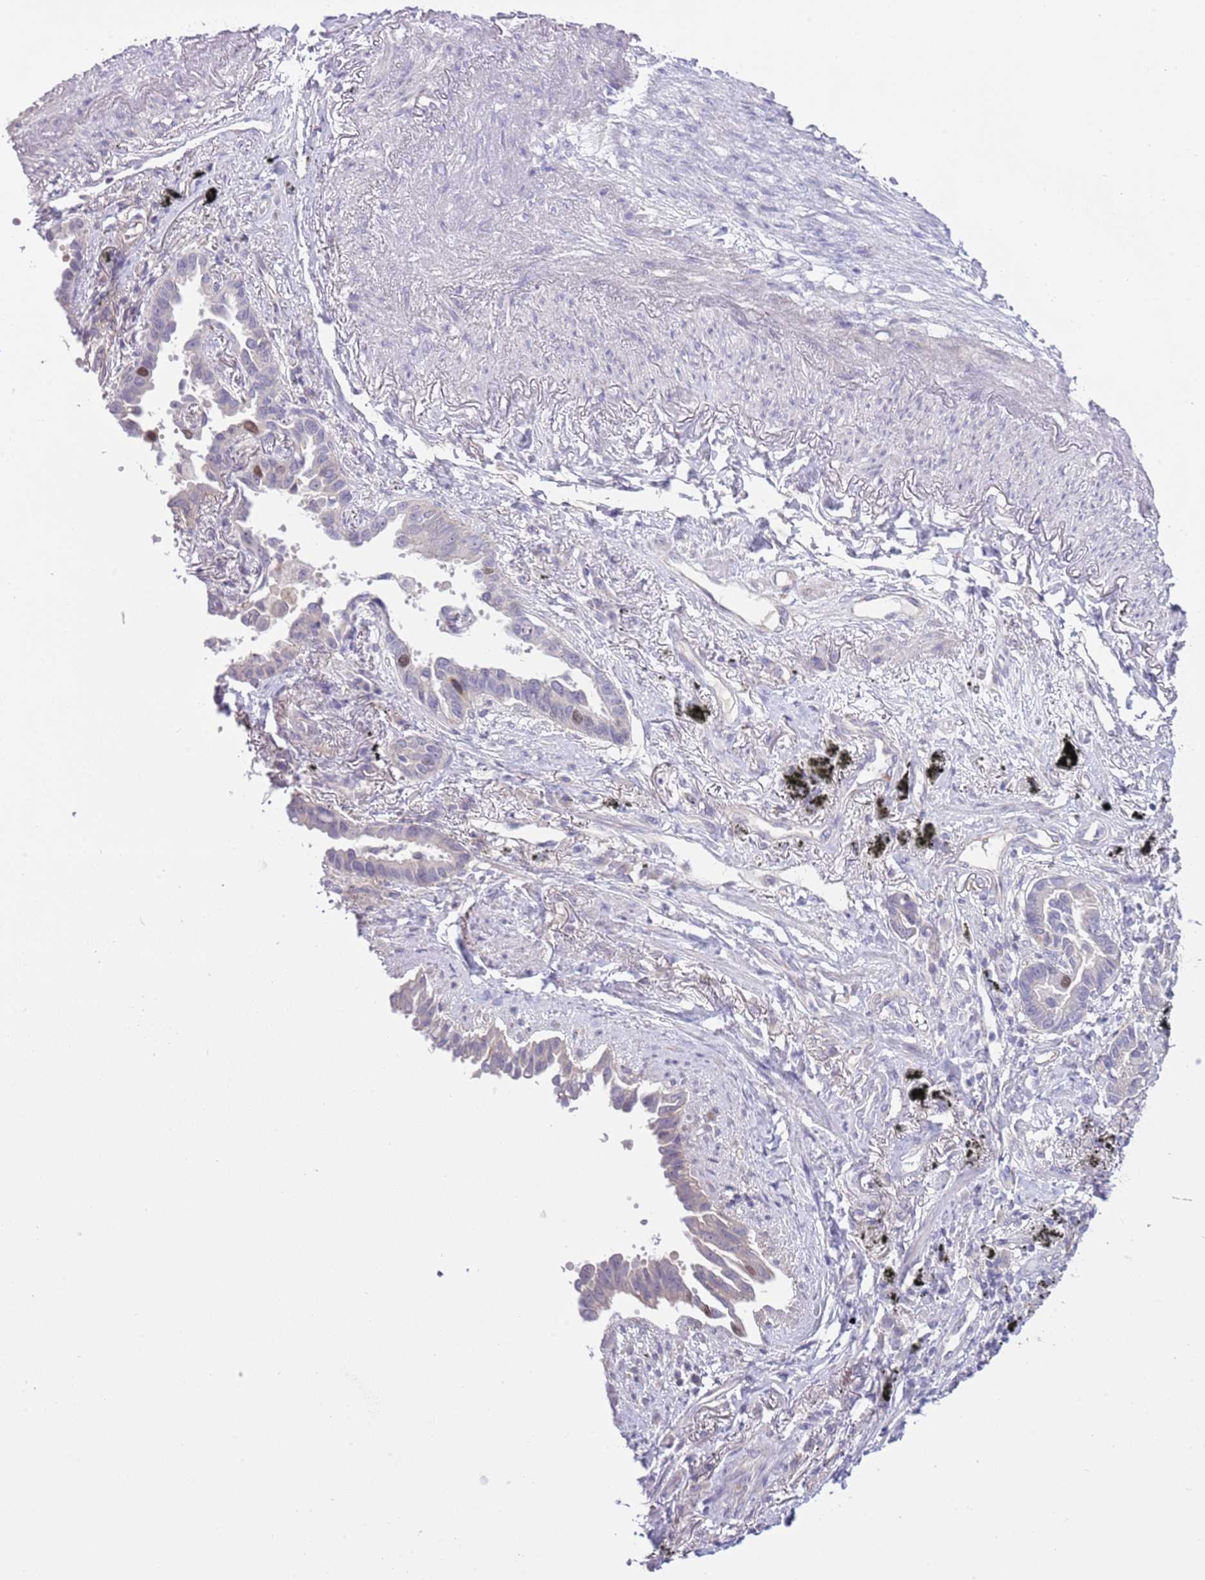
{"staining": {"intensity": "negative", "quantity": "none", "location": "none"}, "tissue": "lung cancer", "cell_type": "Tumor cells", "image_type": "cancer", "snomed": [{"axis": "morphology", "description": "Adenocarcinoma, NOS"}, {"axis": "topography", "description": "Lung"}], "caption": "A micrograph of human adenocarcinoma (lung) is negative for staining in tumor cells. (DAB immunohistochemistry visualized using brightfield microscopy, high magnification).", "gene": "FBRSL1", "patient": {"sex": "male", "age": 67}}